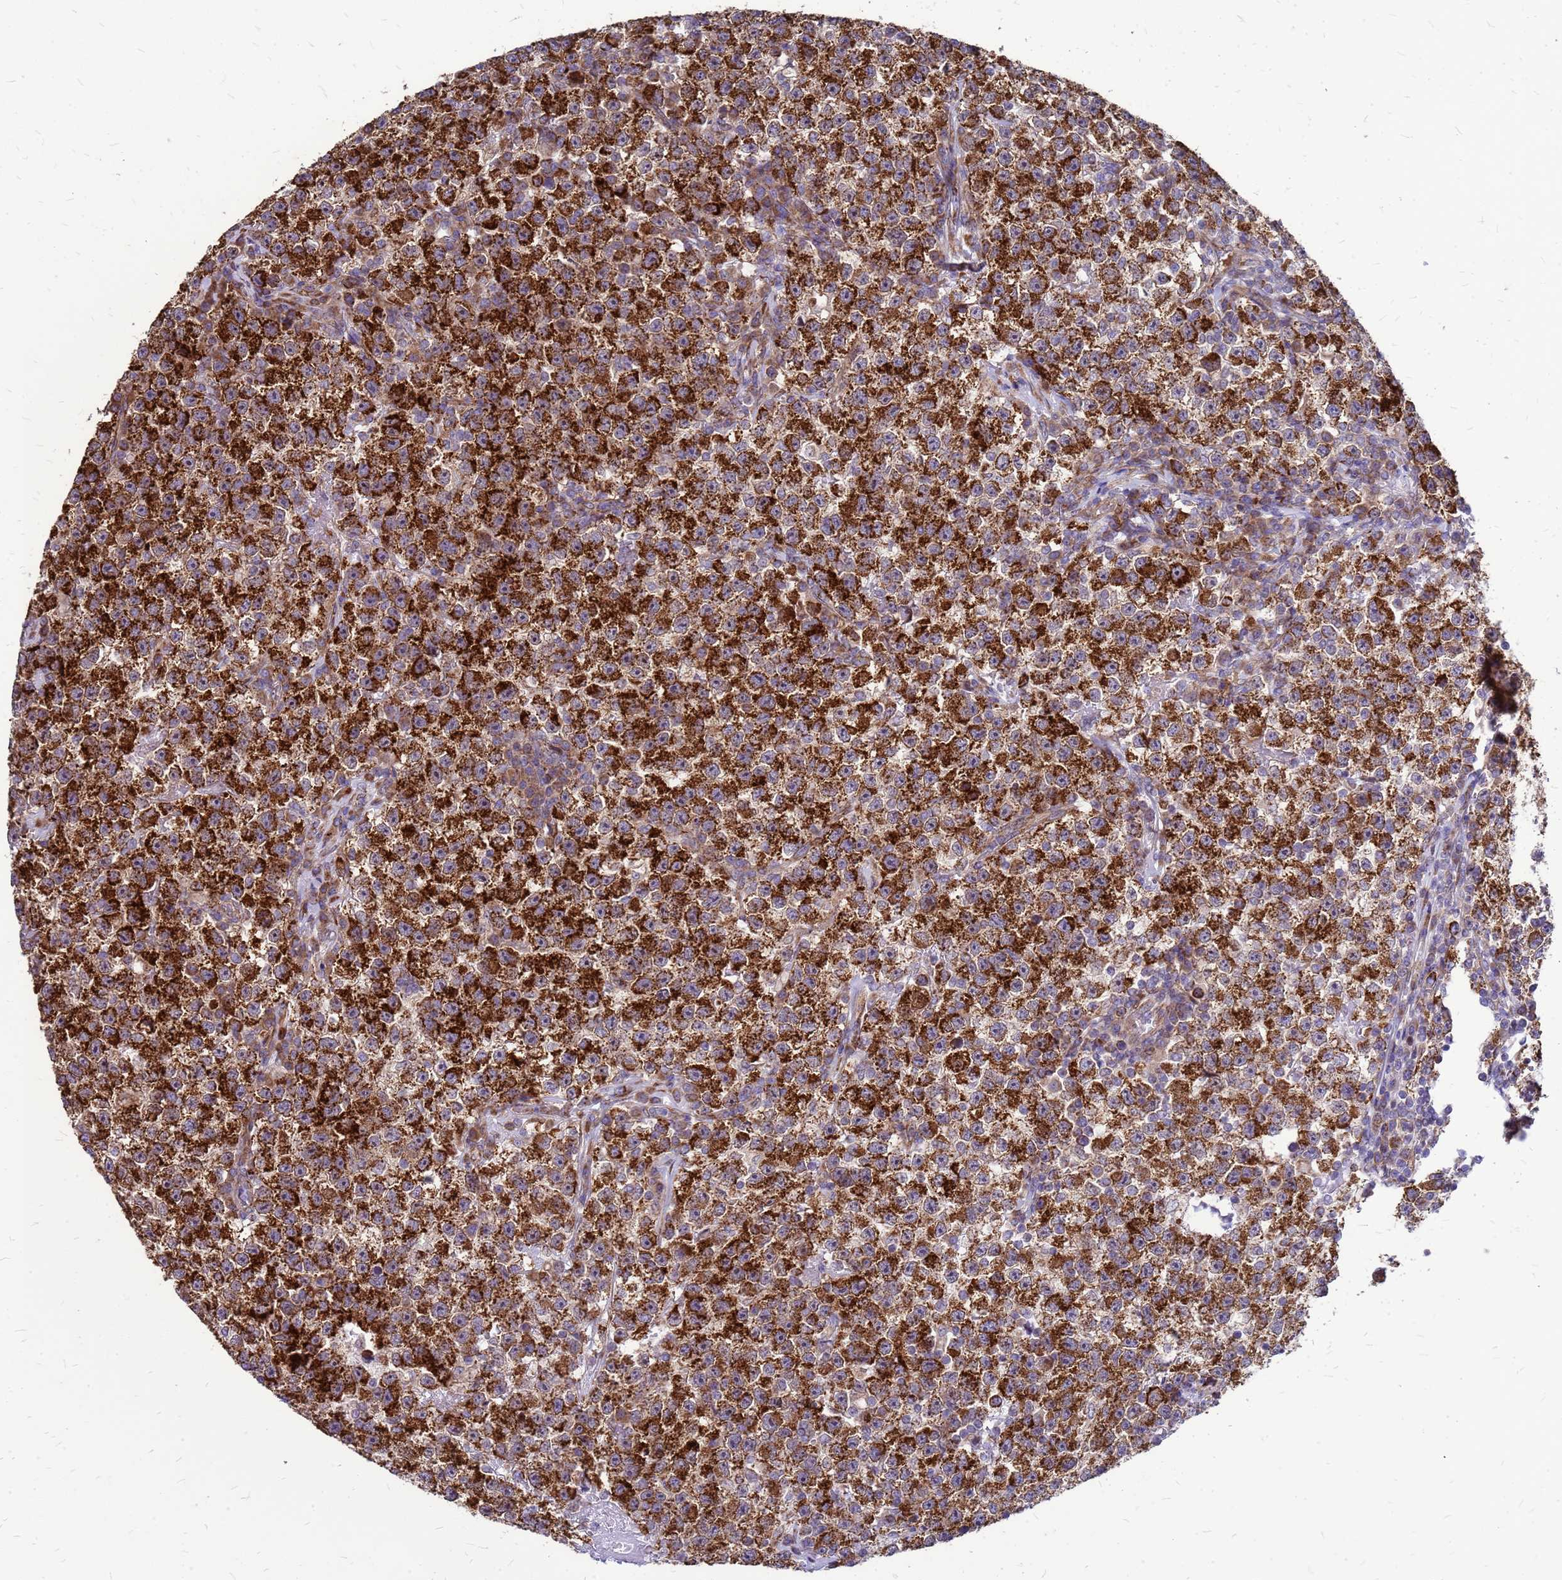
{"staining": {"intensity": "strong", "quantity": ">75%", "location": "cytoplasmic/membranous"}, "tissue": "testis cancer", "cell_type": "Tumor cells", "image_type": "cancer", "snomed": [{"axis": "morphology", "description": "Seminoma, NOS"}, {"axis": "topography", "description": "Testis"}], "caption": "Human seminoma (testis) stained with a brown dye demonstrates strong cytoplasmic/membranous positive staining in about >75% of tumor cells.", "gene": "FSTL4", "patient": {"sex": "male", "age": 22}}